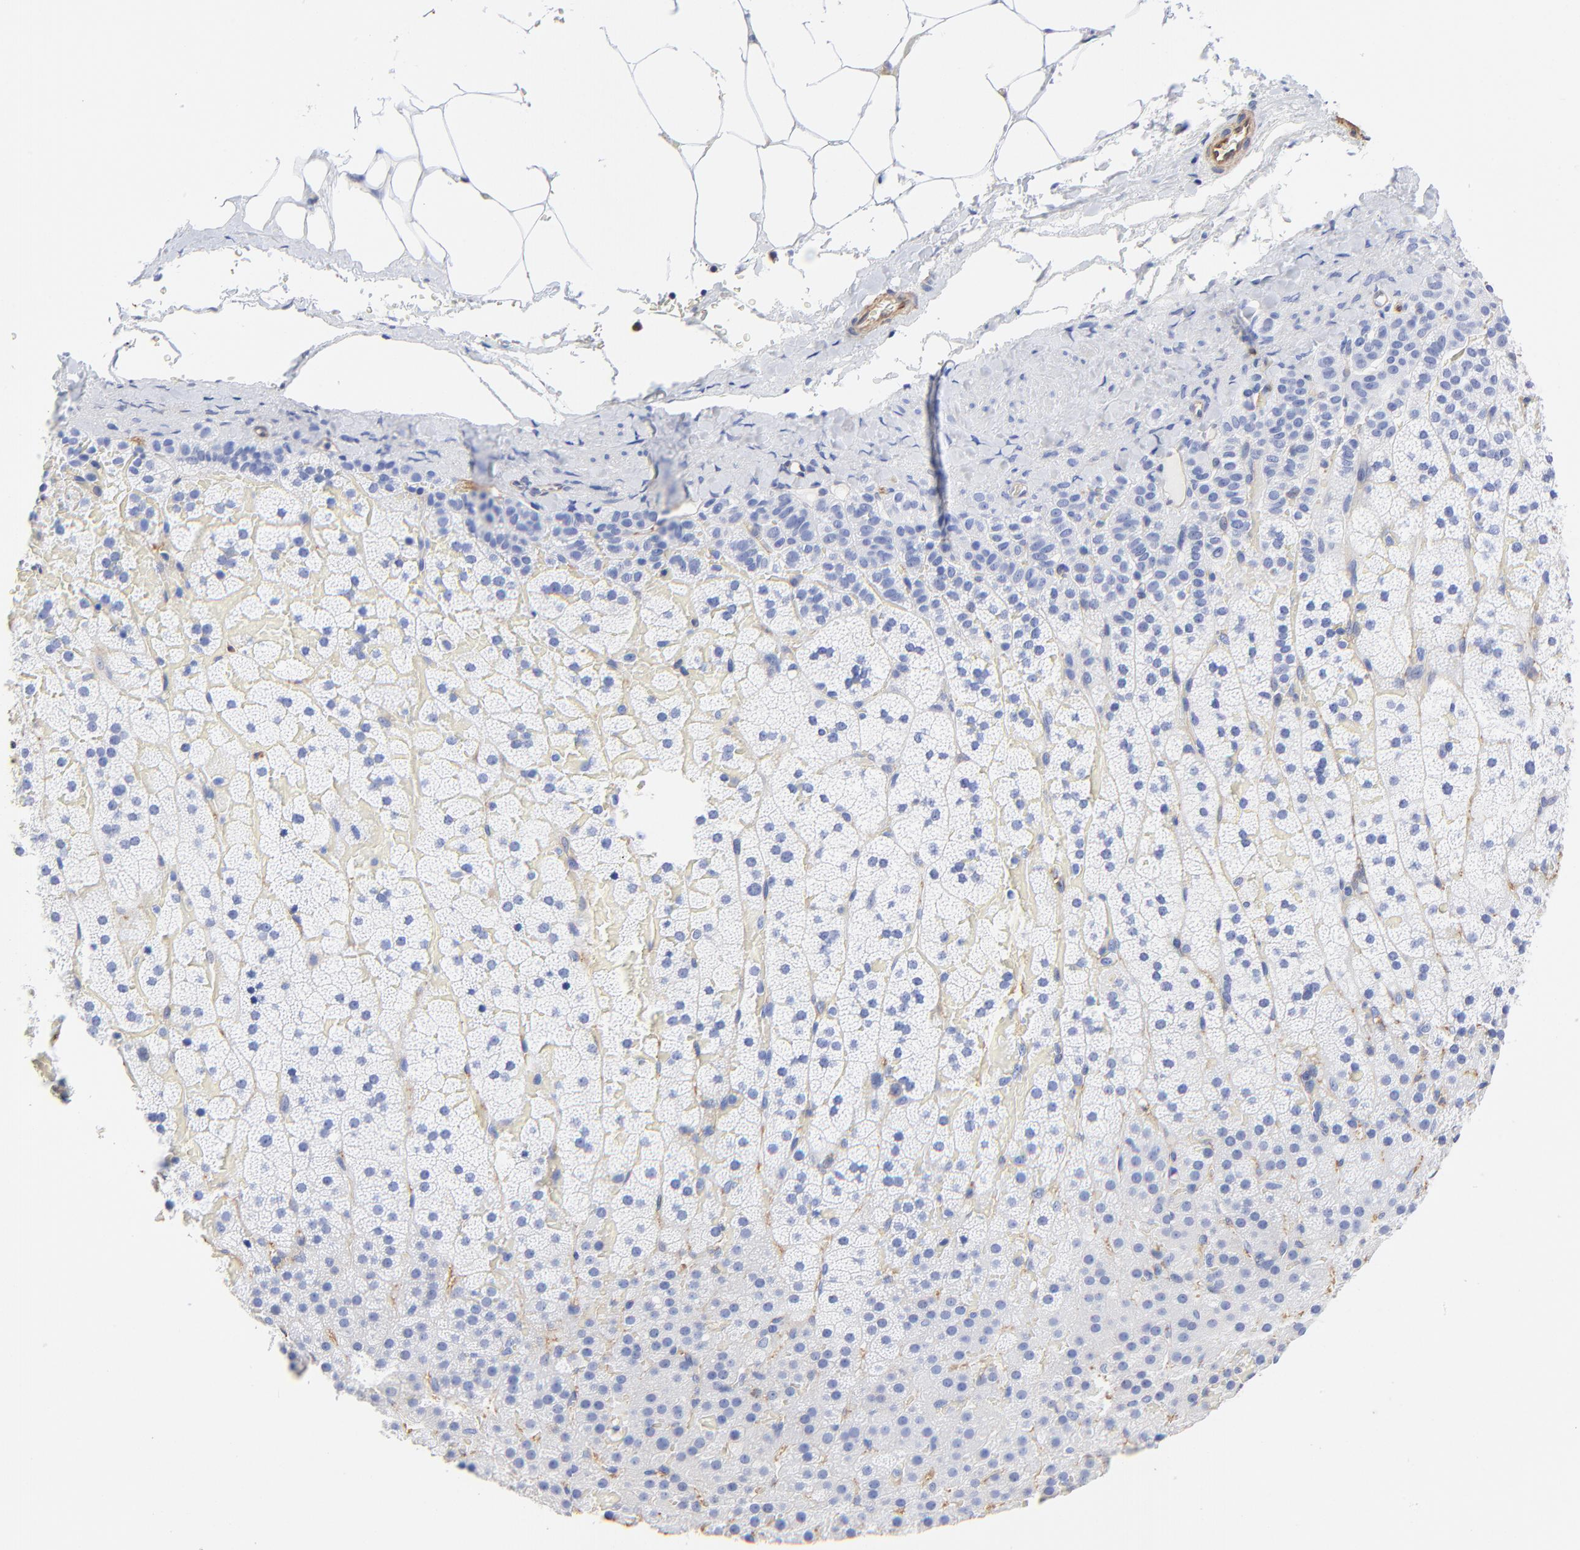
{"staining": {"intensity": "negative", "quantity": "none", "location": "none"}, "tissue": "adrenal gland", "cell_type": "Glandular cells", "image_type": "normal", "snomed": [{"axis": "morphology", "description": "Normal tissue, NOS"}, {"axis": "topography", "description": "Adrenal gland"}], "caption": "The micrograph displays no staining of glandular cells in unremarkable adrenal gland.", "gene": "TAGLN2", "patient": {"sex": "male", "age": 35}}